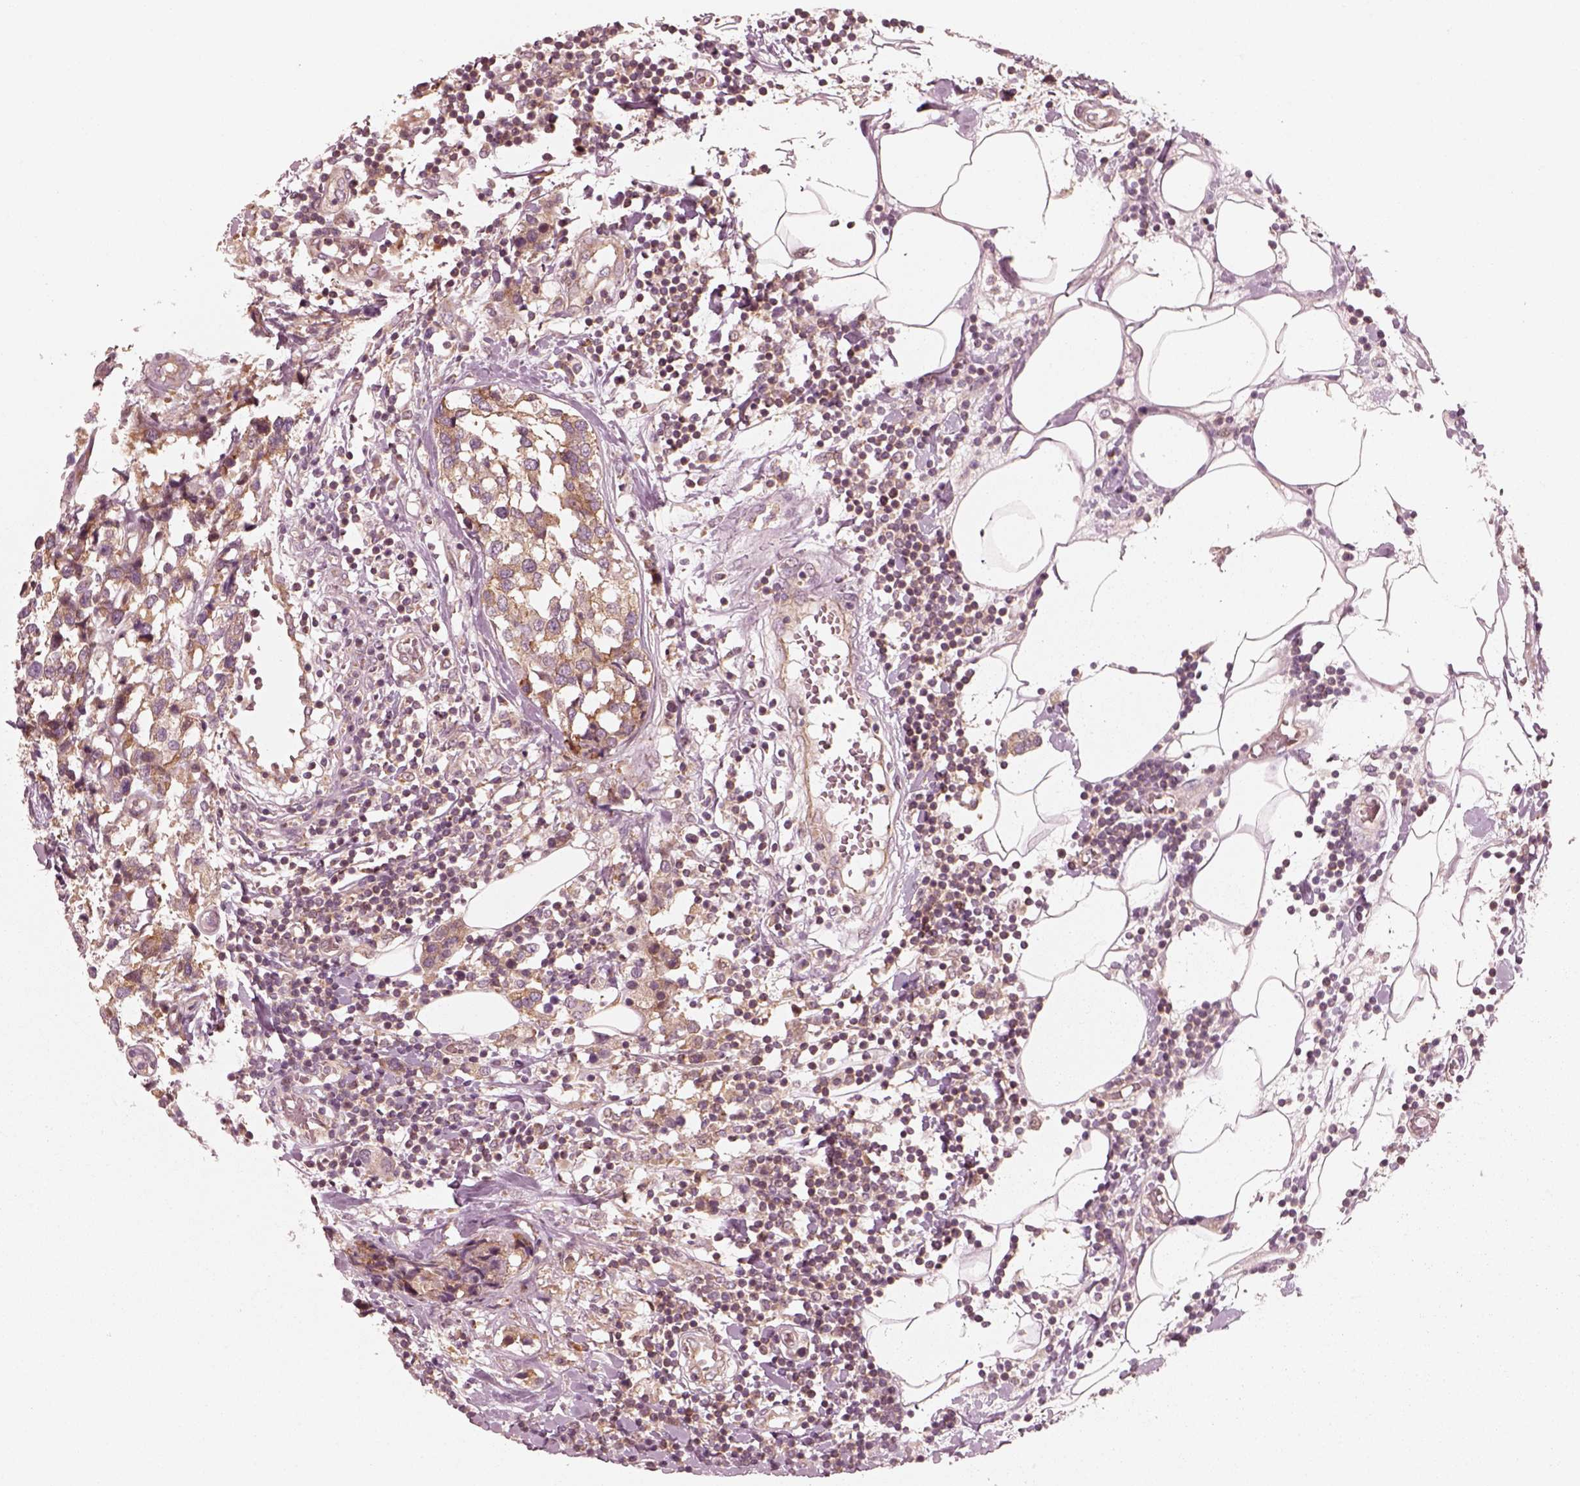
{"staining": {"intensity": "moderate", "quantity": ">75%", "location": "cytoplasmic/membranous"}, "tissue": "breast cancer", "cell_type": "Tumor cells", "image_type": "cancer", "snomed": [{"axis": "morphology", "description": "Lobular carcinoma"}, {"axis": "topography", "description": "Breast"}], "caption": "A brown stain highlights moderate cytoplasmic/membranous expression of a protein in human breast lobular carcinoma tumor cells.", "gene": "CNOT2", "patient": {"sex": "female", "age": 59}}